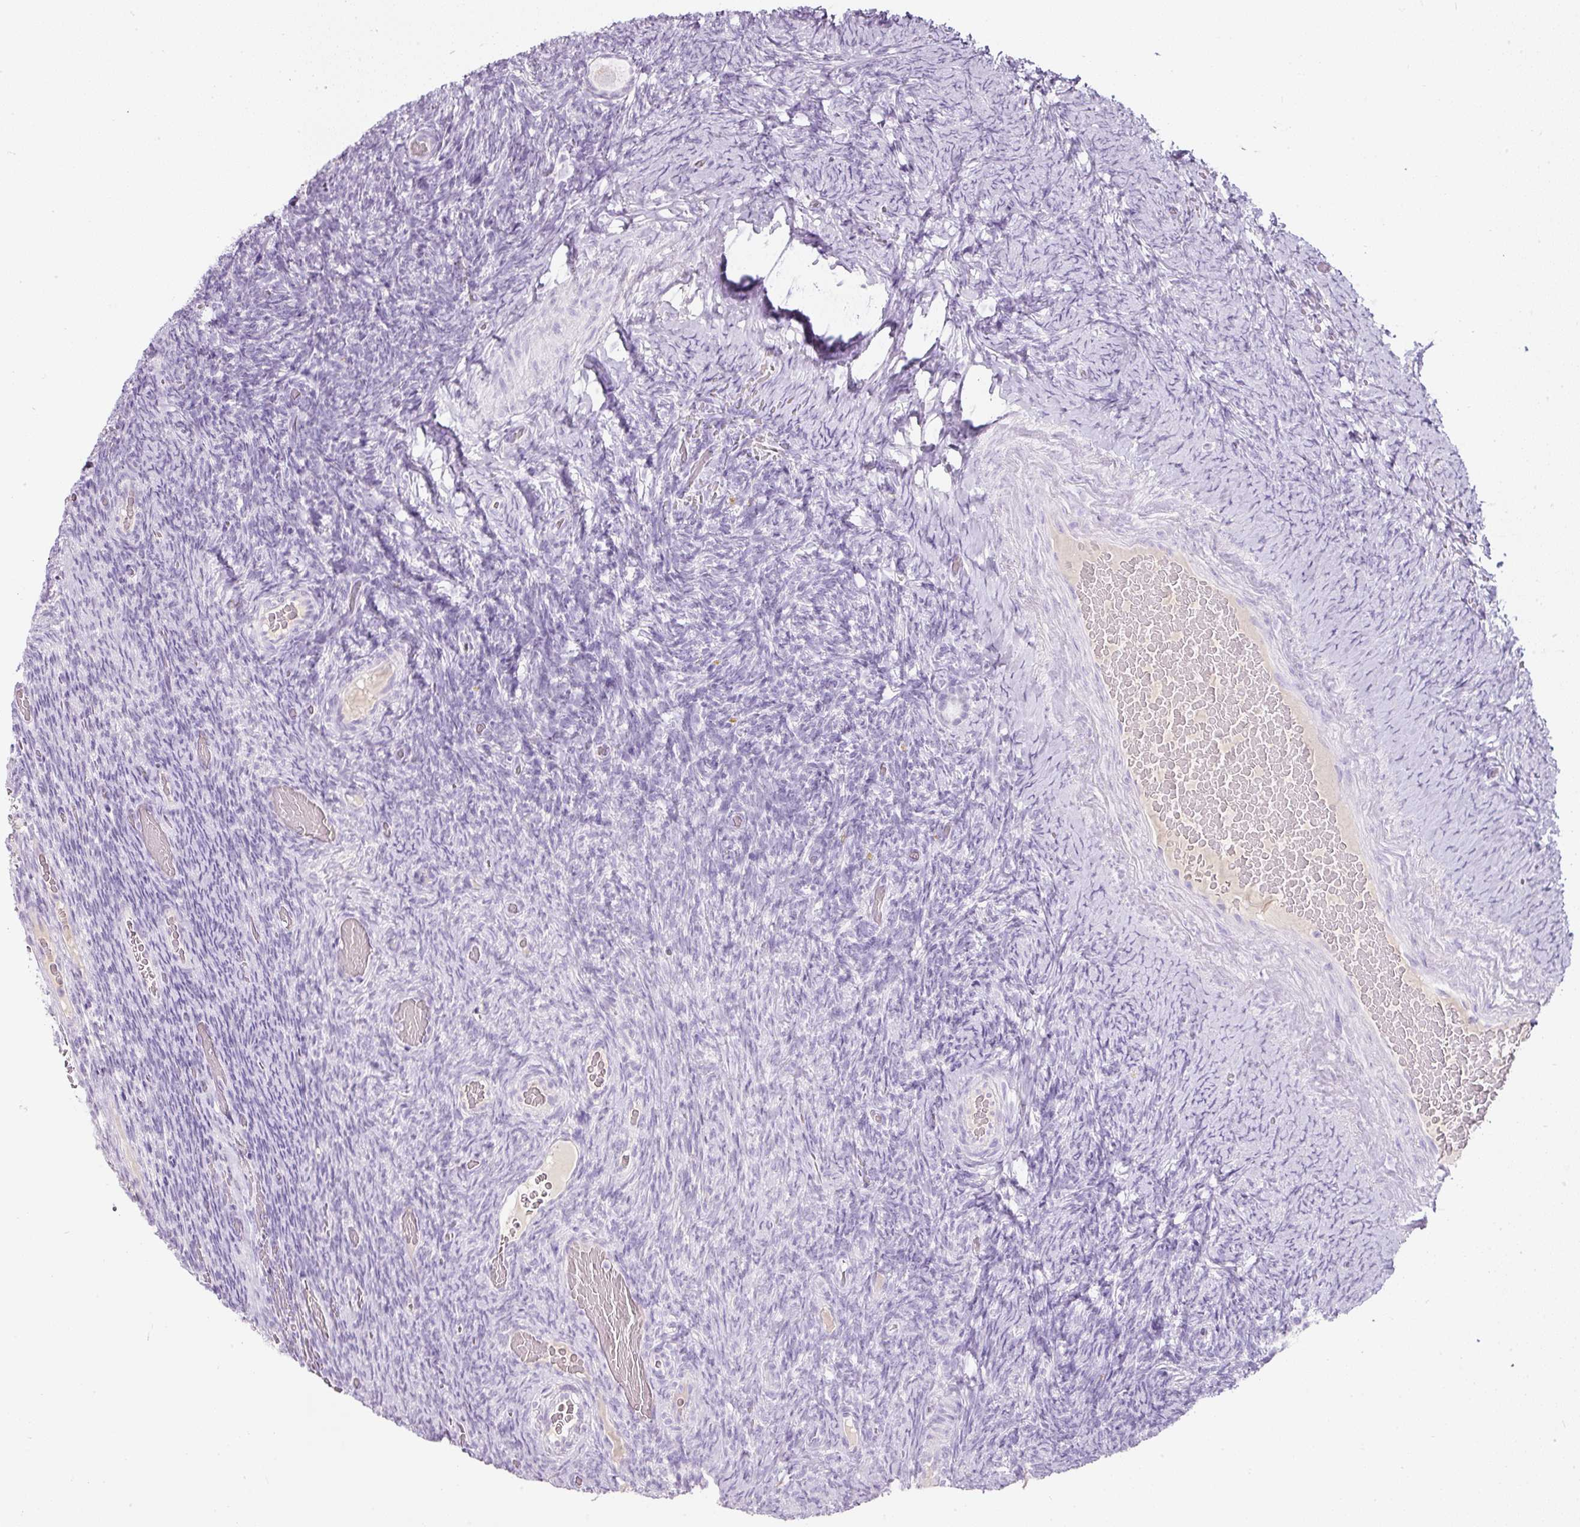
{"staining": {"intensity": "negative", "quantity": "none", "location": "none"}, "tissue": "ovary", "cell_type": "Follicle cells", "image_type": "normal", "snomed": [{"axis": "morphology", "description": "Normal tissue, NOS"}, {"axis": "topography", "description": "Ovary"}], "caption": "IHC micrograph of unremarkable ovary: human ovary stained with DAB exhibits no significant protein expression in follicle cells.", "gene": "DNM1", "patient": {"sex": "female", "age": 34}}